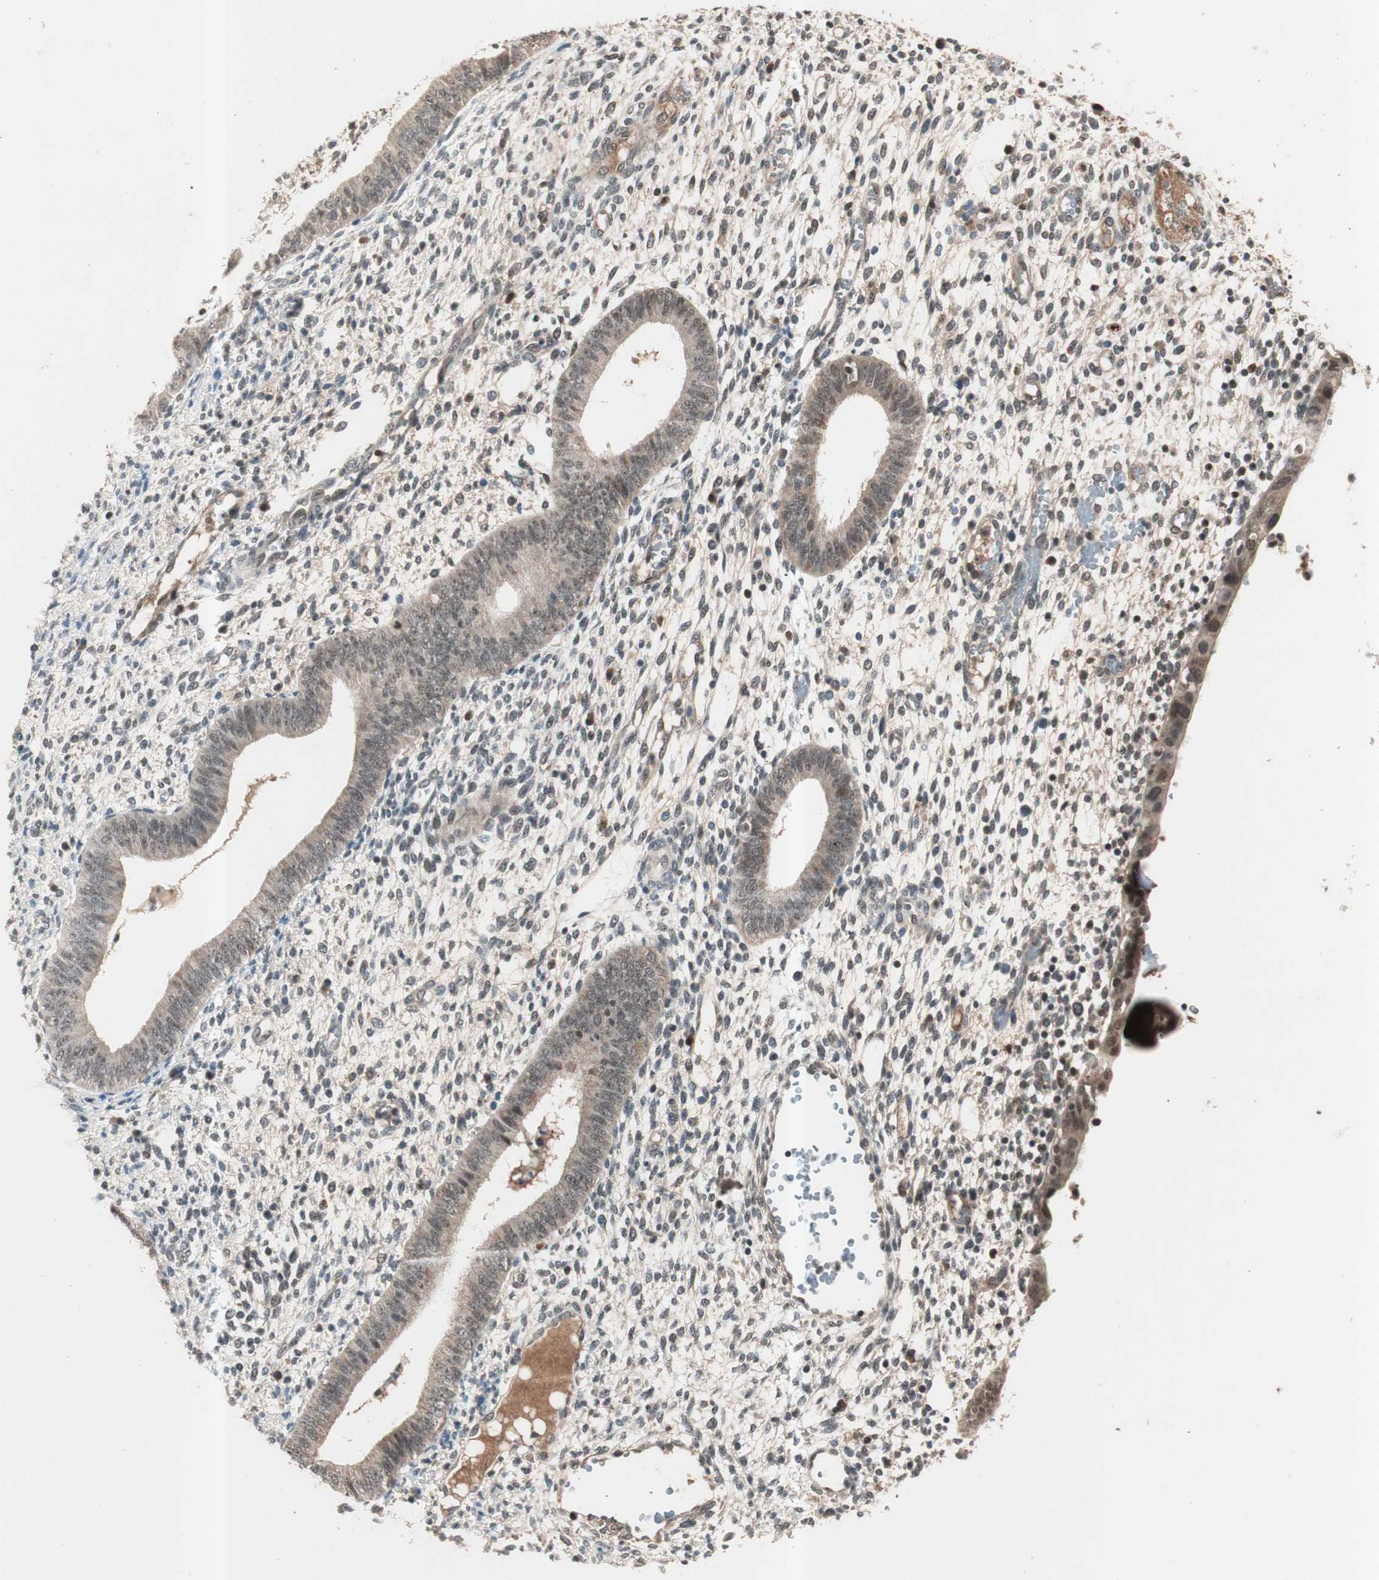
{"staining": {"intensity": "weak", "quantity": "<25%", "location": "nuclear"}, "tissue": "endometrium", "cell_type": "Cells in endometrial stroma", "image_type": "normal", "snomed": [{"axis": "morphology", "description": "Normal tissue, NOS"}, {"axis": "topography", "description": "Endometrium"}], "caption": "Immunohistochemical staining of normal endometrium reveals no significant expression in cells in endometrial stroma. (Stains: DAB immunohistochemistry (IHC) with hematoxylin counter stain, Microscopy: brightfield microscopy at high magnification).", "gene": "NFRKB", "patient": {"sex": "female", "age": 35}}